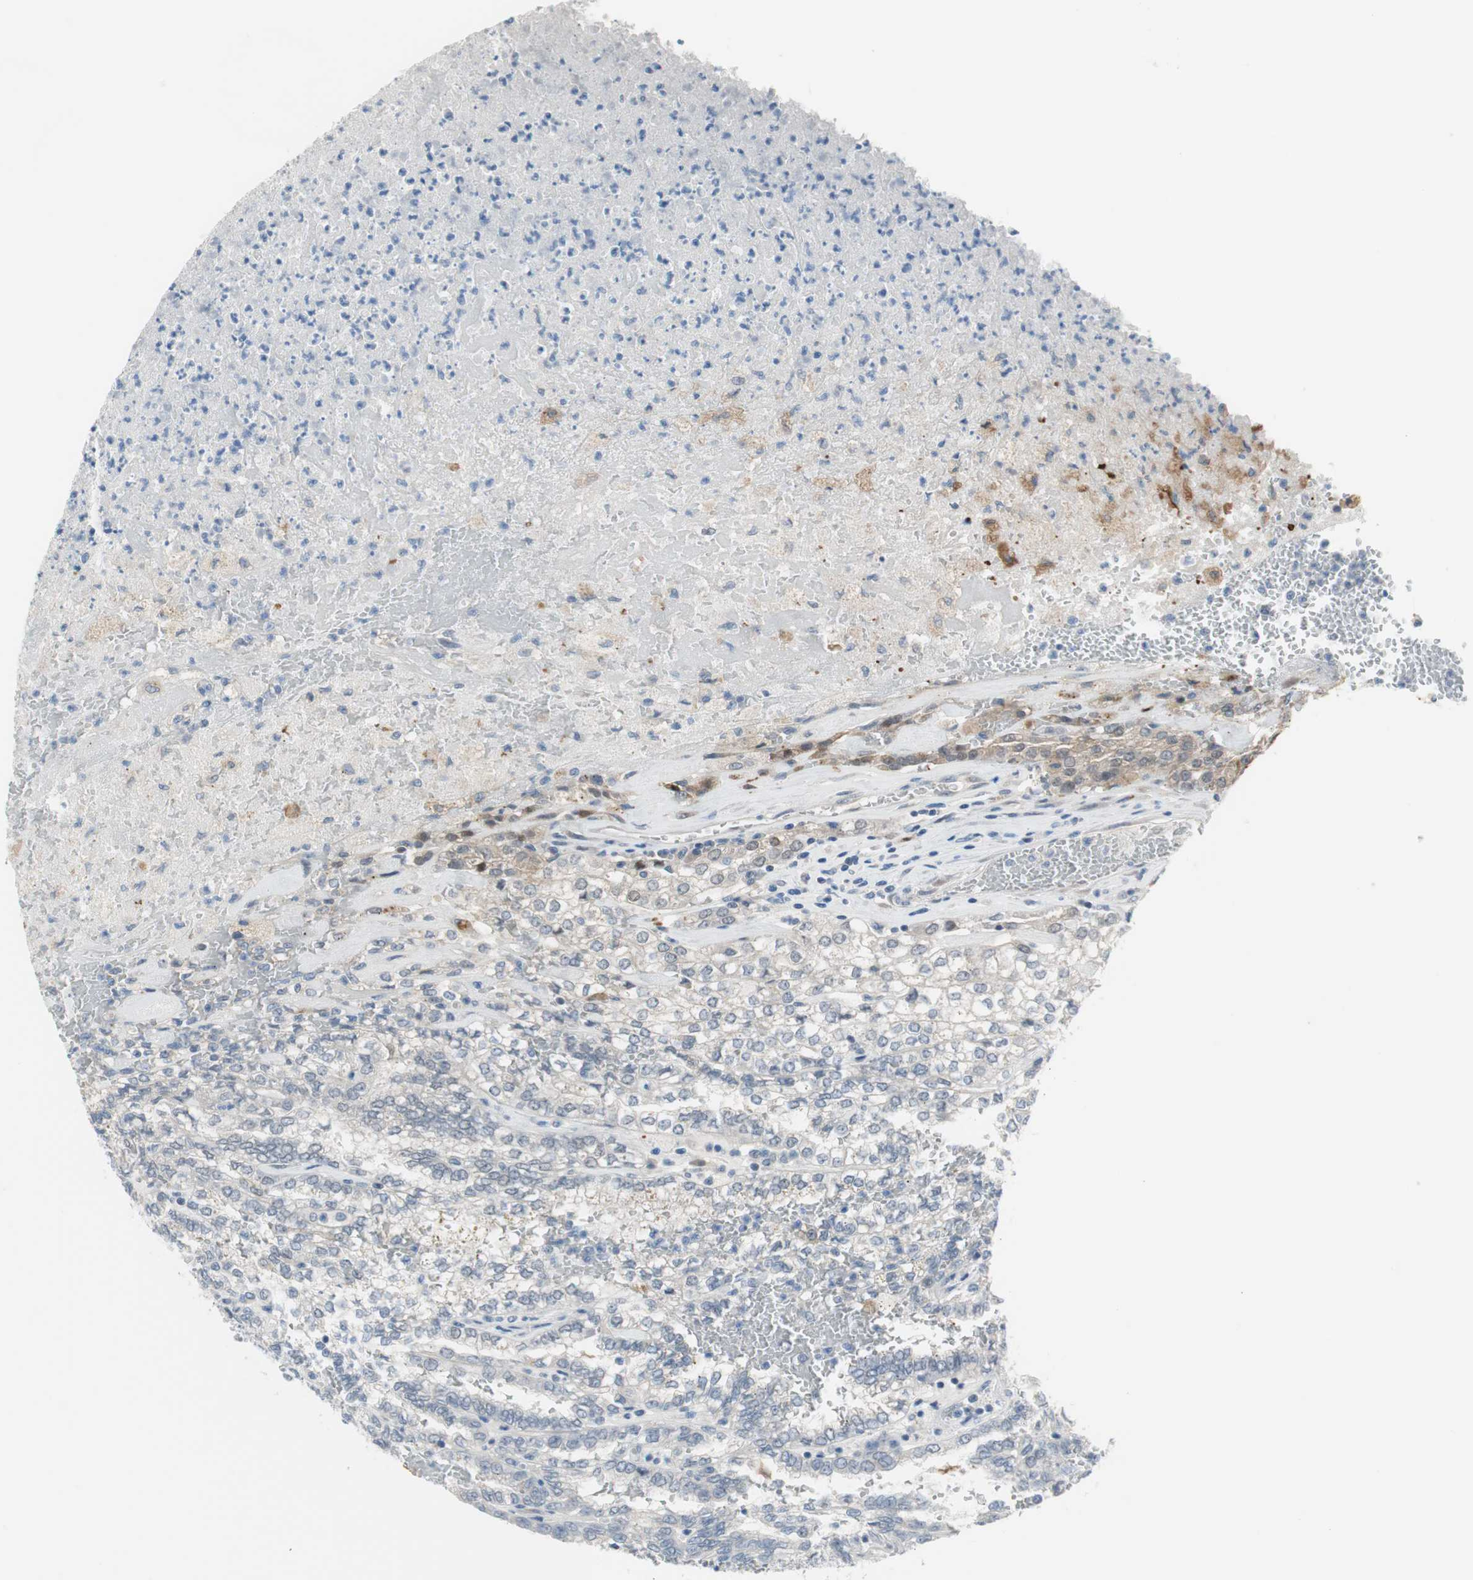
{"staining": {"intensity": "negative", "quantity": "none", "location": "none"}, "tissue": "renal cancer", "cell_type": "Tumor cells", "image_type": "cancer", "snomed": [{"axis": "morphology", "description": "Inflammation, NOS"}, {"axis": "morphology", "description": "Adenocarcinoma, NOS"}, {"axis": "topography", "description": "Kidney"}], "caption": "Immunohistochemistry (IHC) histopathology image of neoplastic tissue: renal adenocarcinoma stained with DAB exhibits no significant protein staining in tumor cells.", "gene": "GRHL1", "patient": {"sex": "male", "age": 68}}